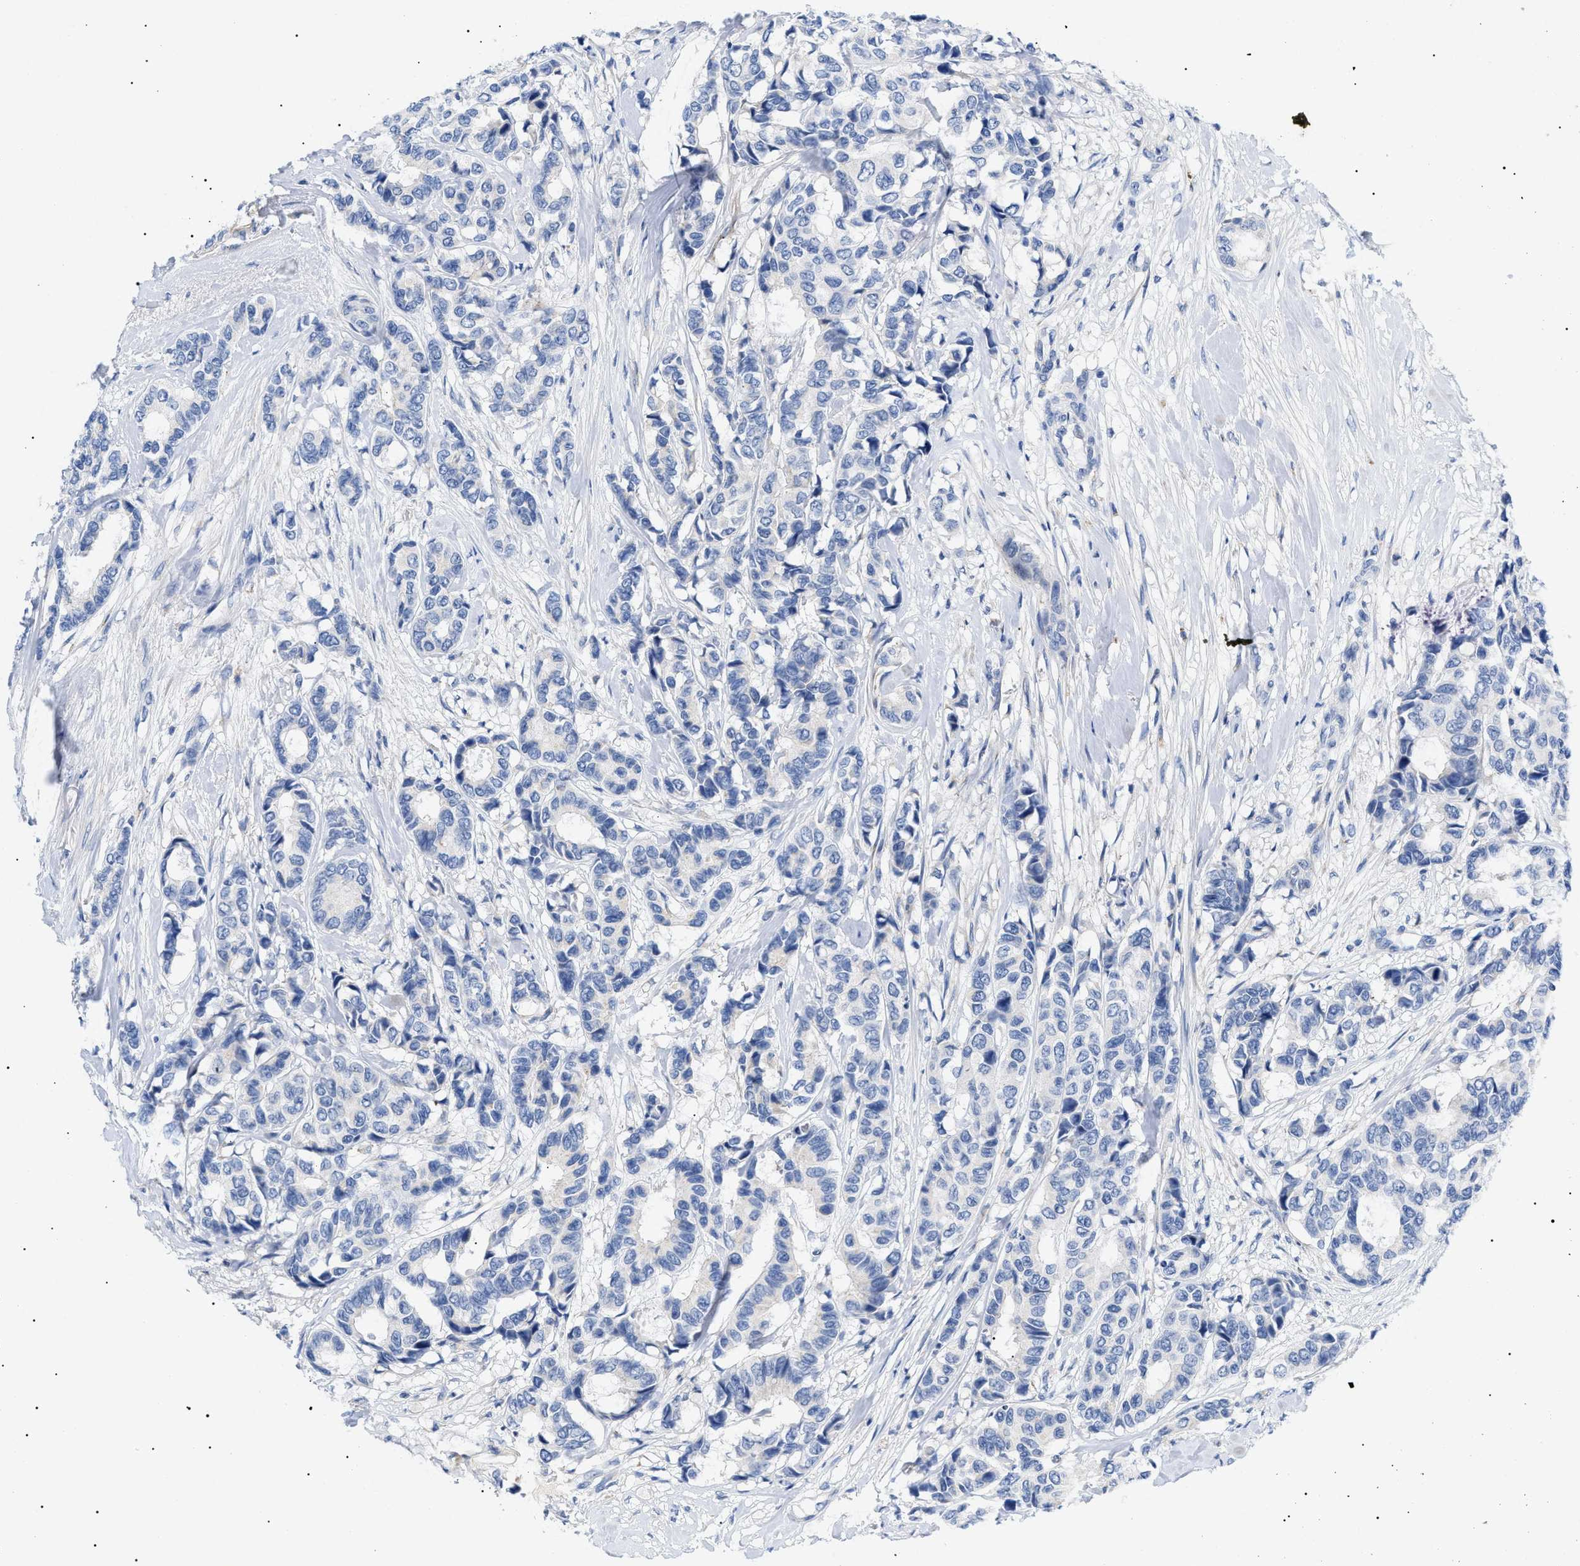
{"staining": {"intensity": "negative", "quantity": "none", "location": "none"}, "tissue": "breast cancer", "cell_type": "Tumor cells", "image_type": "cancer", "snomed": [{"axis": "morphology", "description": "Duct carcinoma"}, {"axis": "topography", "description": "Breast"}], "caption": "A micrograph of human breast cancer is negative for staining in tumor cells. The staining was performed using DAB to visualize the protein expression in brown, while the nuclei were stained in blue with hematoxylin (Magnification: 20x).", "gene": "ACKR1", "patient": {"sex": "female", "age": 87}}